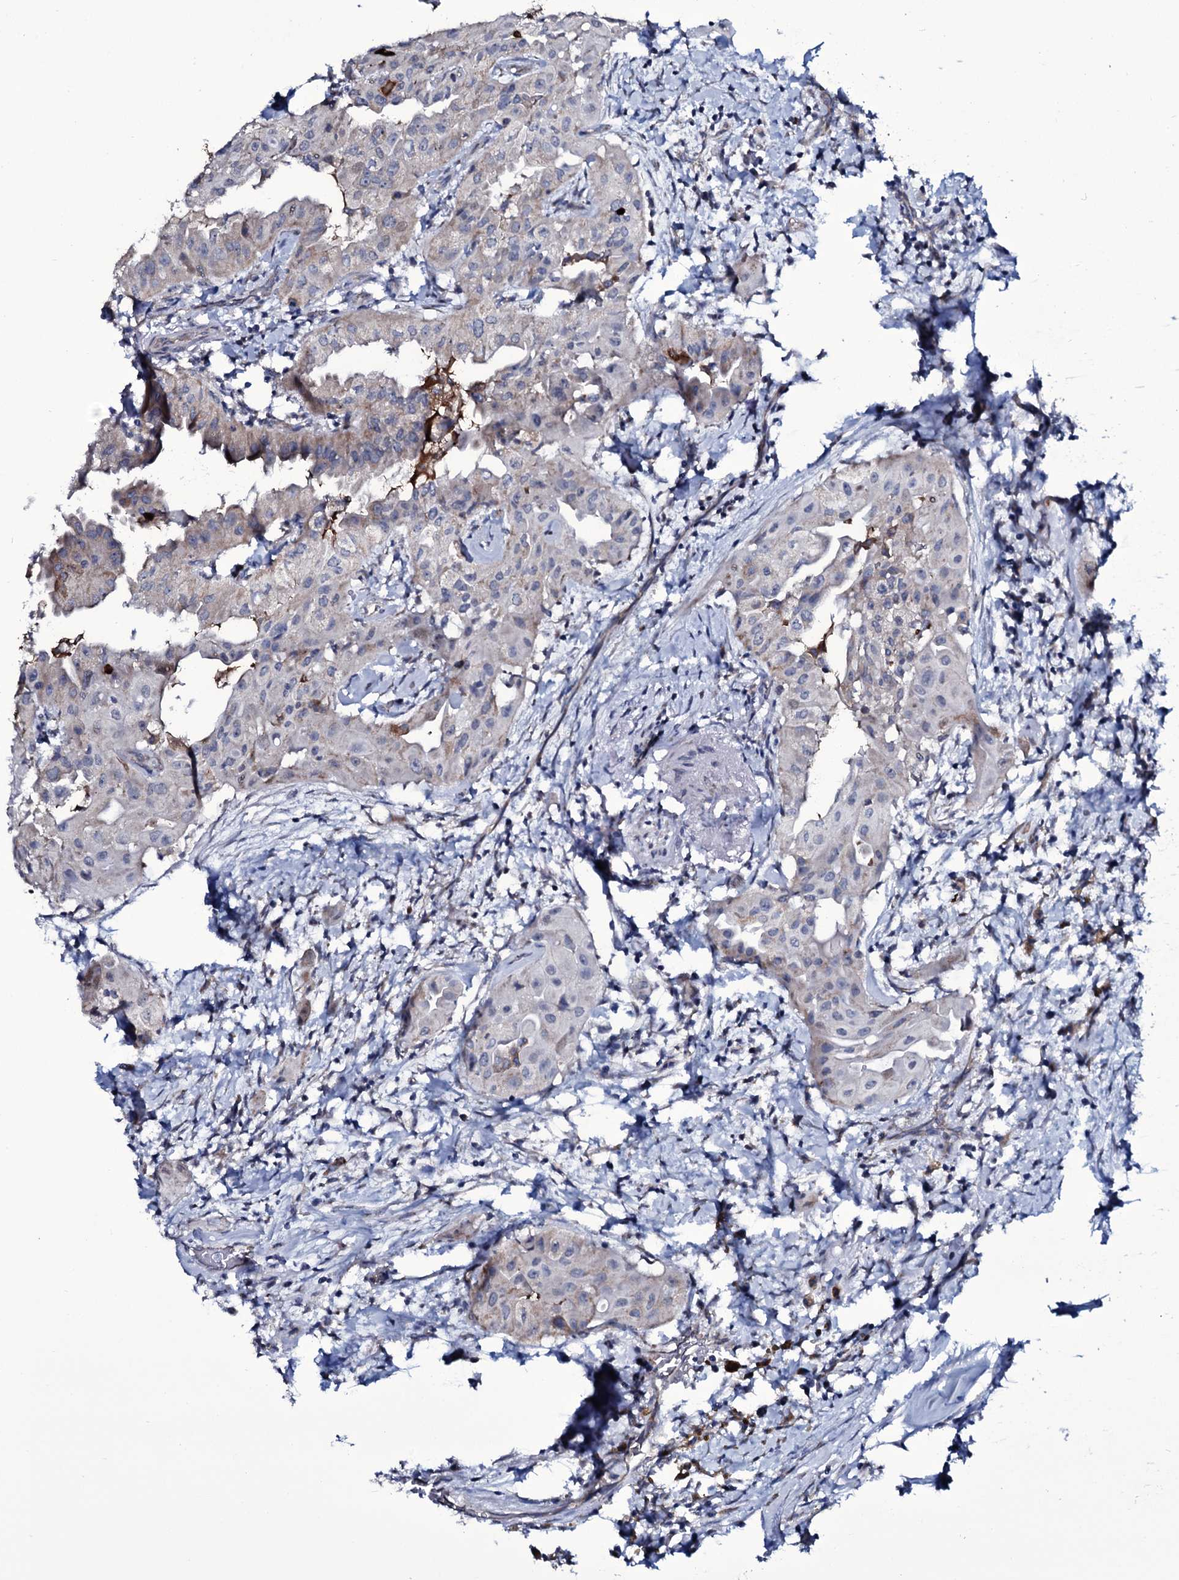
{"staining": {"intensity": "weak", "quantity": "<25%", "location": "cytoplasmic/membranous"}, "tissue": "thyroid cancer", "cell_type": "Tumor cells", "image_type": "cancer", "snomed": [{"axis": "morphology", "description": "Papillary adenocarcinoma, NOS"}, {"axis": "topography", "description": "Thyroid gland"}], "caption": "This photomicrograph is of thyroid papillary adenocarcinoma stained with IHC to label a protein in brown with the nuclei are counter-stained blue. There is no positivity in tumor cells.", "gene": "WIPF3", "patient": {"sex": "female", "age": 59}}